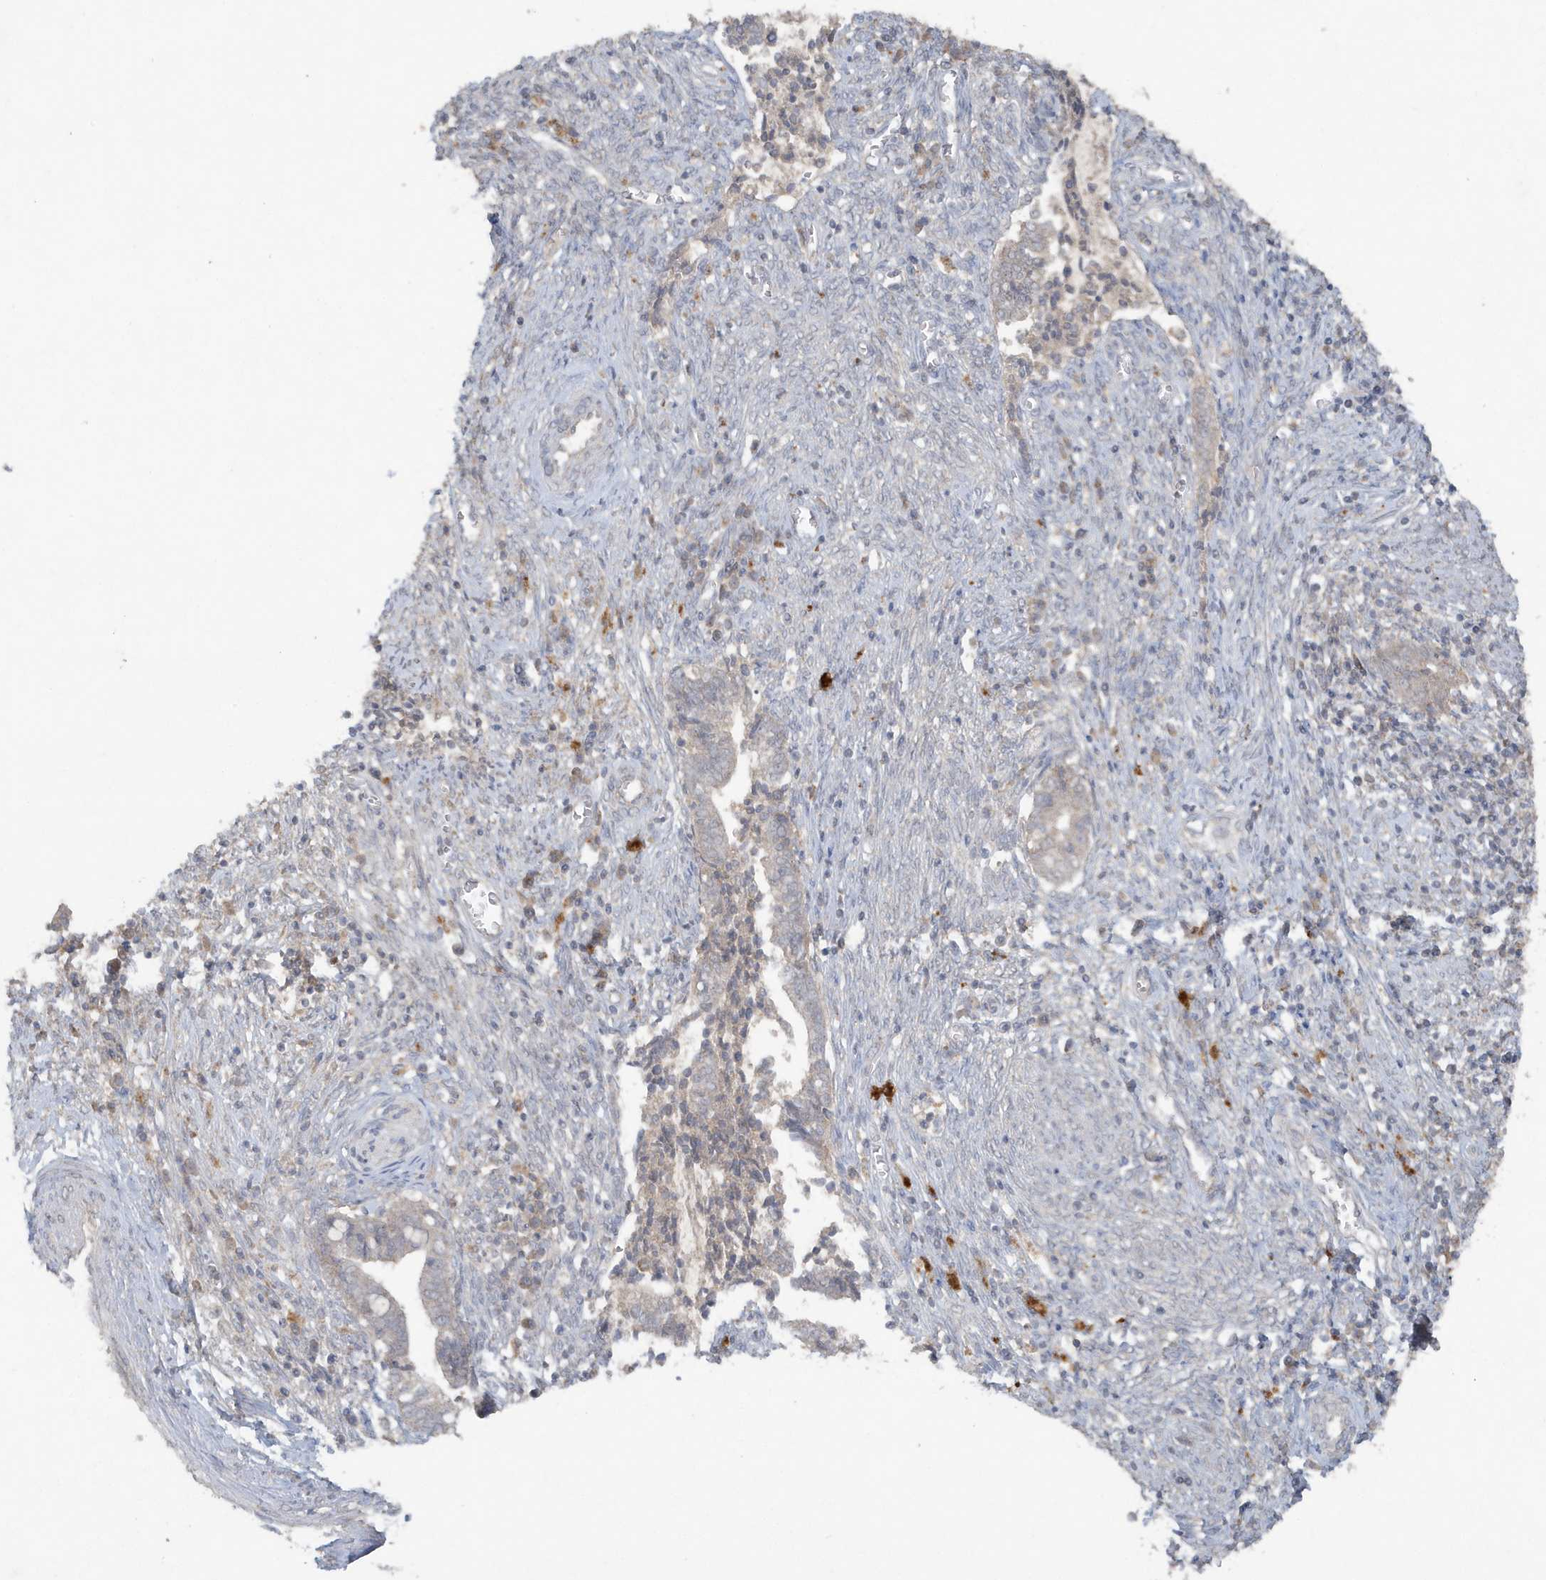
{"staining": {"intensity": "negative", "quantity": "none", "location": "none"}, "tissue": "cervical cancer", "cell_type": "Tumor cells", "image_type": "cancer", "snomed": [{"axis": "morphology", "description": "Adenocarcinoma, NOS"}, {"axis": "topography", "description": "Cervix"}], "caption": "Tumor cells show no significant staining in cervical cancer.", "gene": "C1RL", "patient": {"sex": "female", "age": 44}}